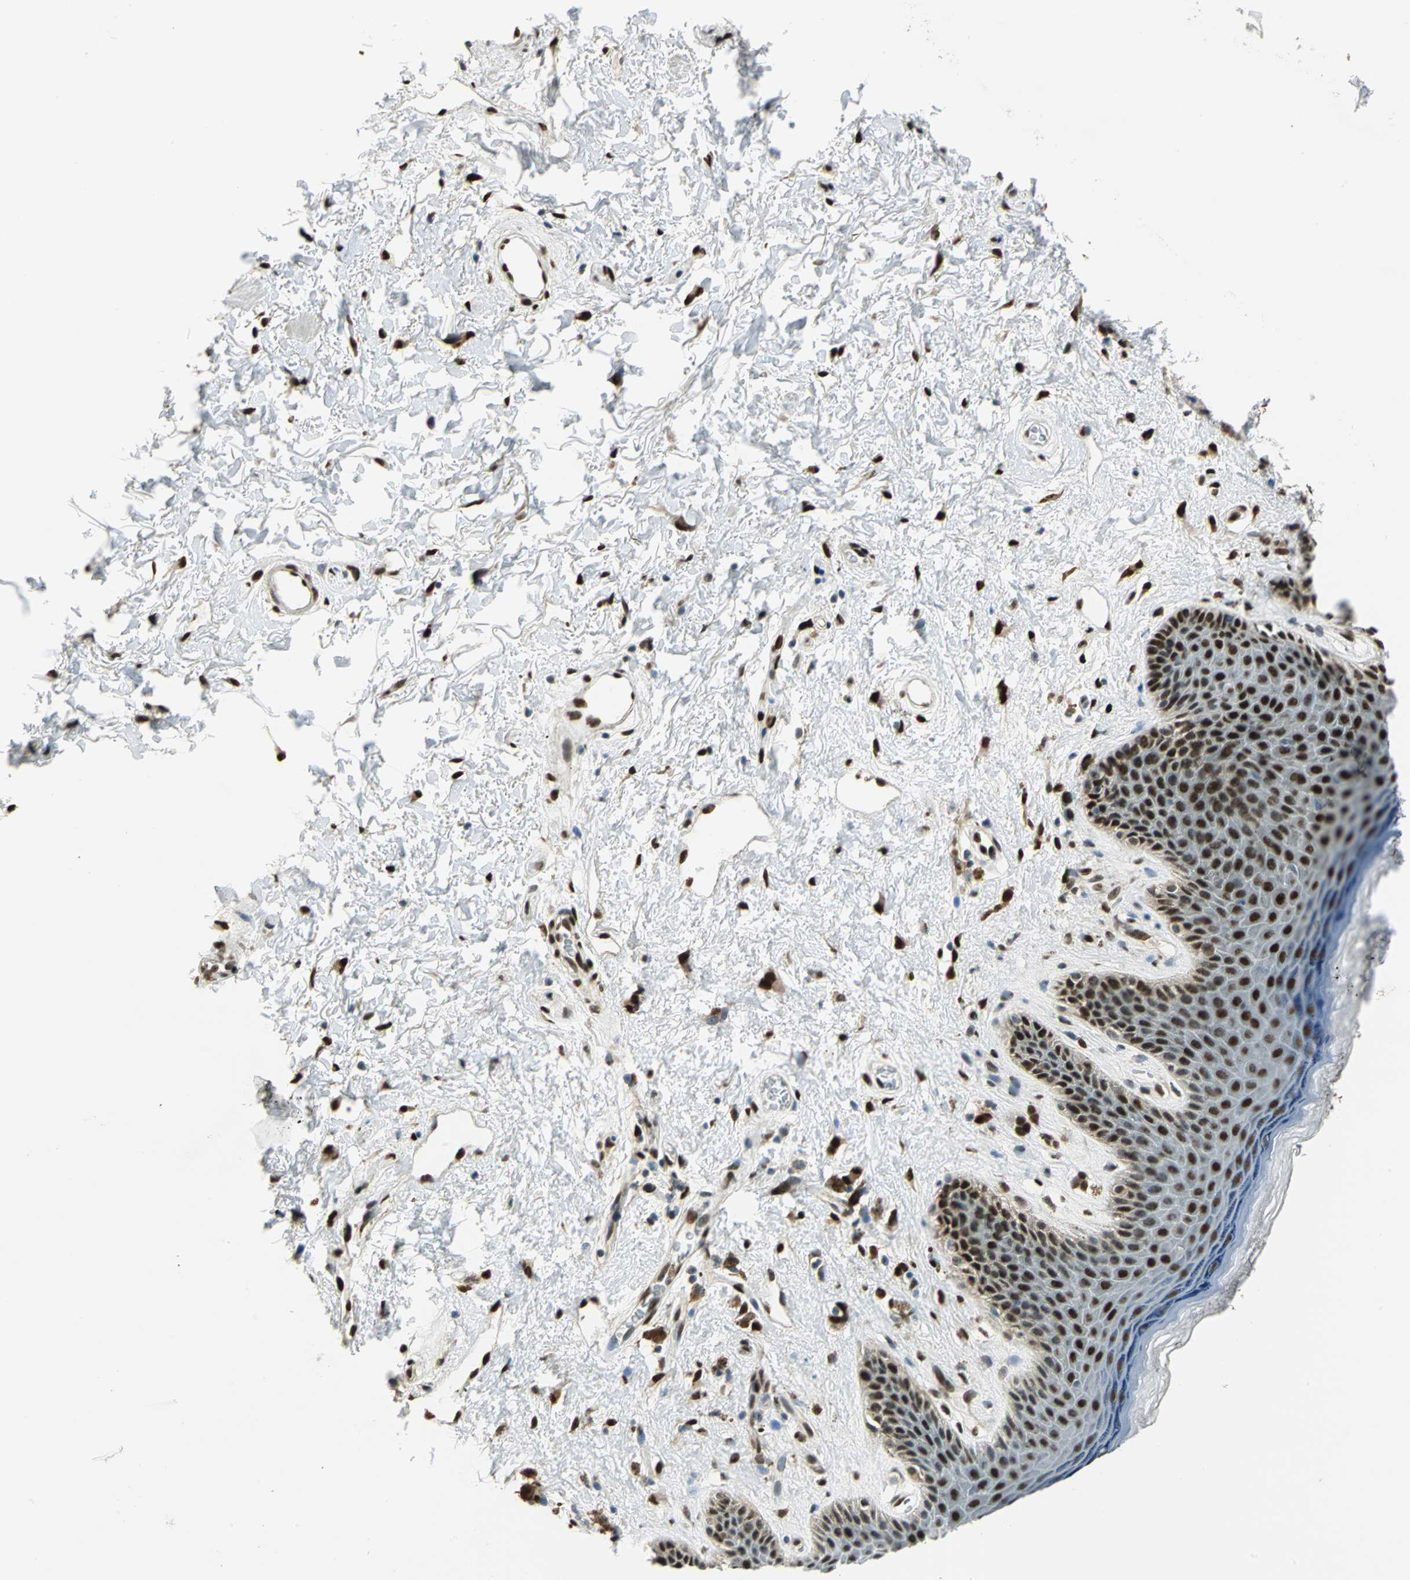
{"staining": {"intensity": "strong", "quantity": ">75%", "location": "nuclear"}, "tissue": "skin", "cell_type": "Epidermal cells", "image_type": "normal", "snomed": [{"axis": "morphology", "description": "Normal tissue, NOS"}, {"axis": "topography", "description": "Anal"}], "caption": "Approximately >75% of epidermal cells in benign human skin demonstrate strong nuclear protein positivity as visualized by brown immunohistochemical staining.", "gene": "NFIA", "patient": {"sex": "female", "age": 46}}